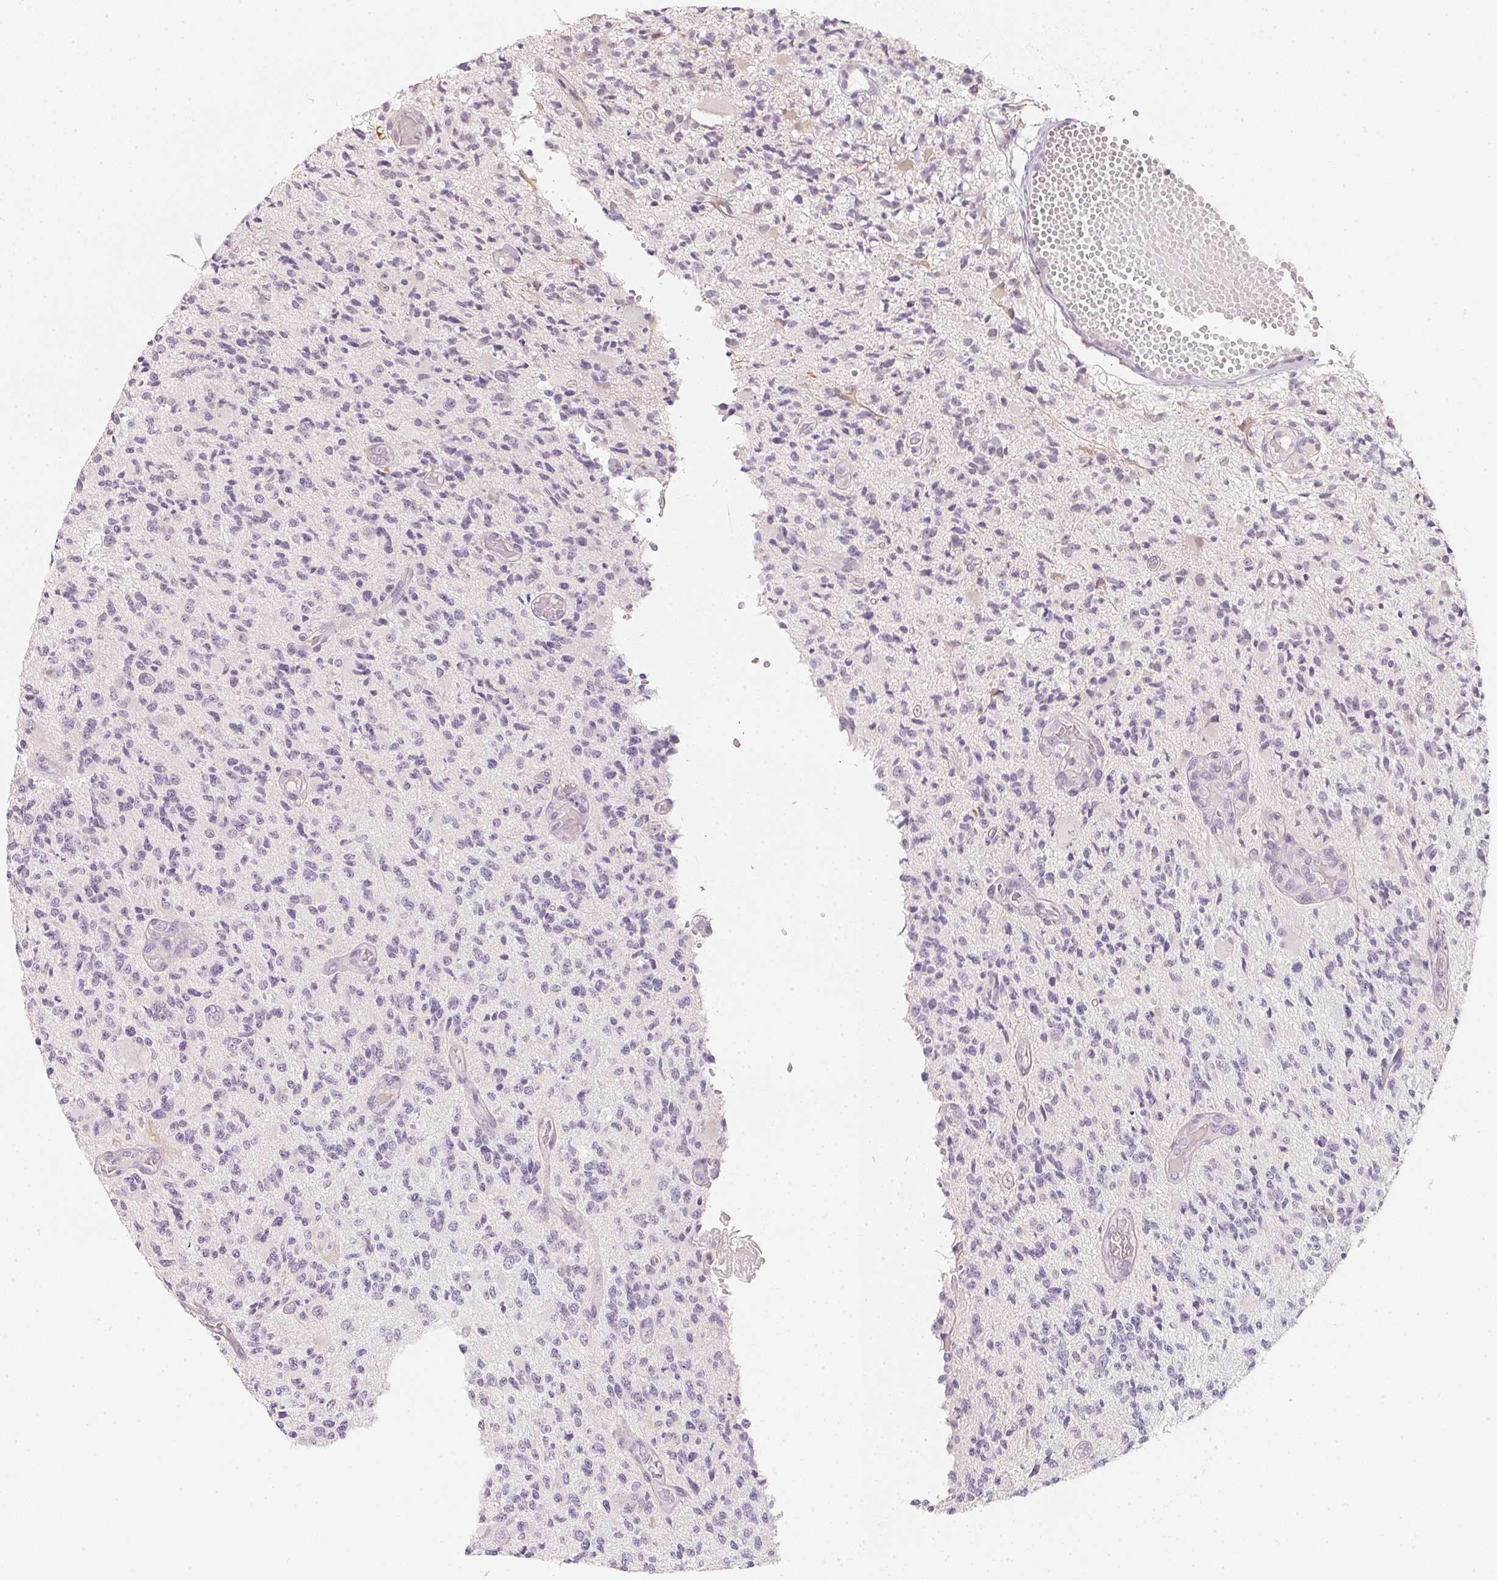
{"staining": {"intensity": "negative", "quantity": "none", "location": "none"}, "tissue": "glioma", "cell_type": "Tumor cells", "image_type": "cancer", "snomed": [{"axis": "morphology", "description": "Glioma, malignant, High grade"}, {"axis": "topography", "description": "Brain"}], "caption": "A high-resolution micrograph shows IHC staining of high-grade glioma (malignant), which reveals no significant expression in tumor cells.", "gene": "CFAP276", "patient": {"sex": "female", "age": 63}}